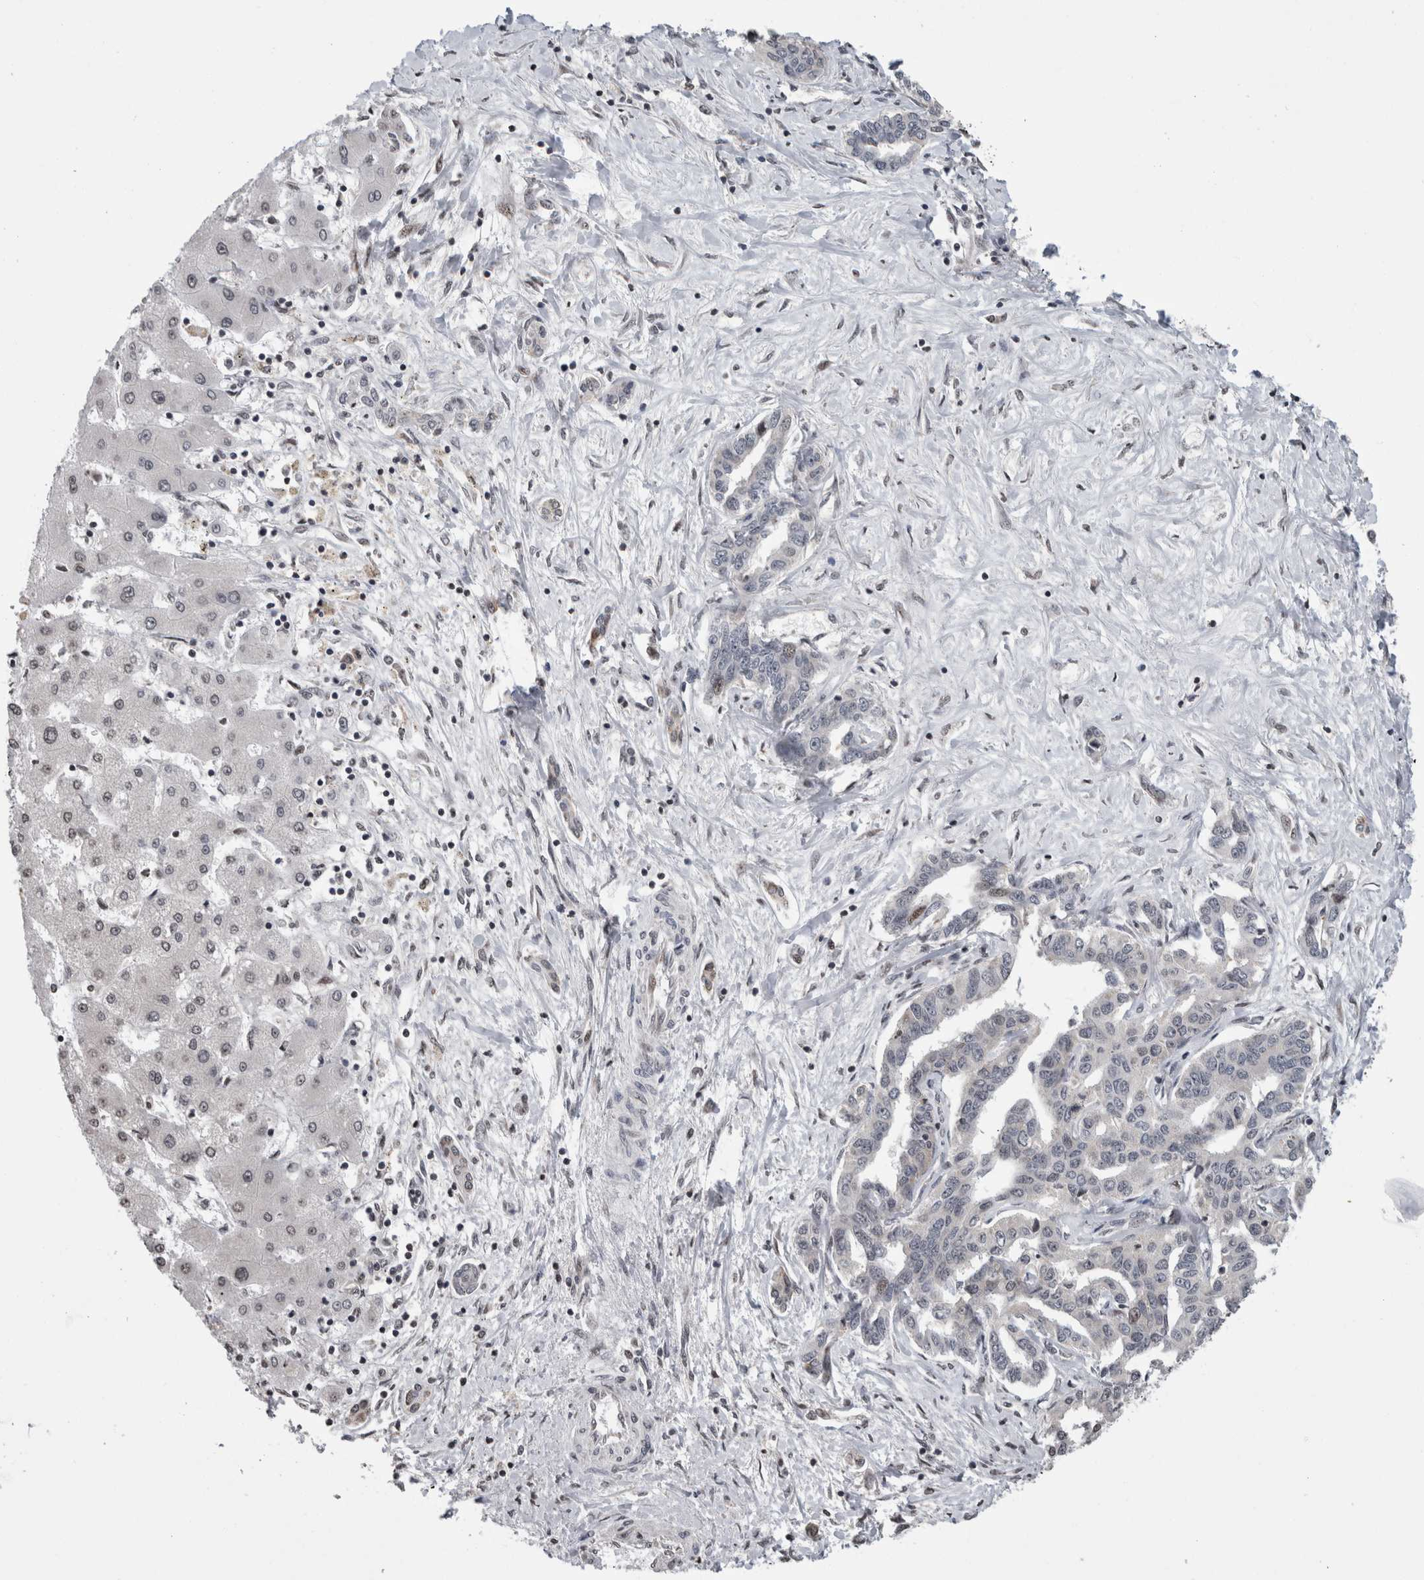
{"staining": {"intensity": "negative", "quantity": "none", "location": "none"}, "tissue": "liver cancer", "cell_type": "Tumor cells", "image_type": "cancer", "snomed": [{"axis": "morphology", "description": "Cholangiocarcinoma"}, {"axis": "topography", "description": "Liver"}], "caption": "Tumor cells are negative for protein expression in human liver cancer.", "gene": "ZBTB11", "patient": {"sex": "male", "age": 59}}